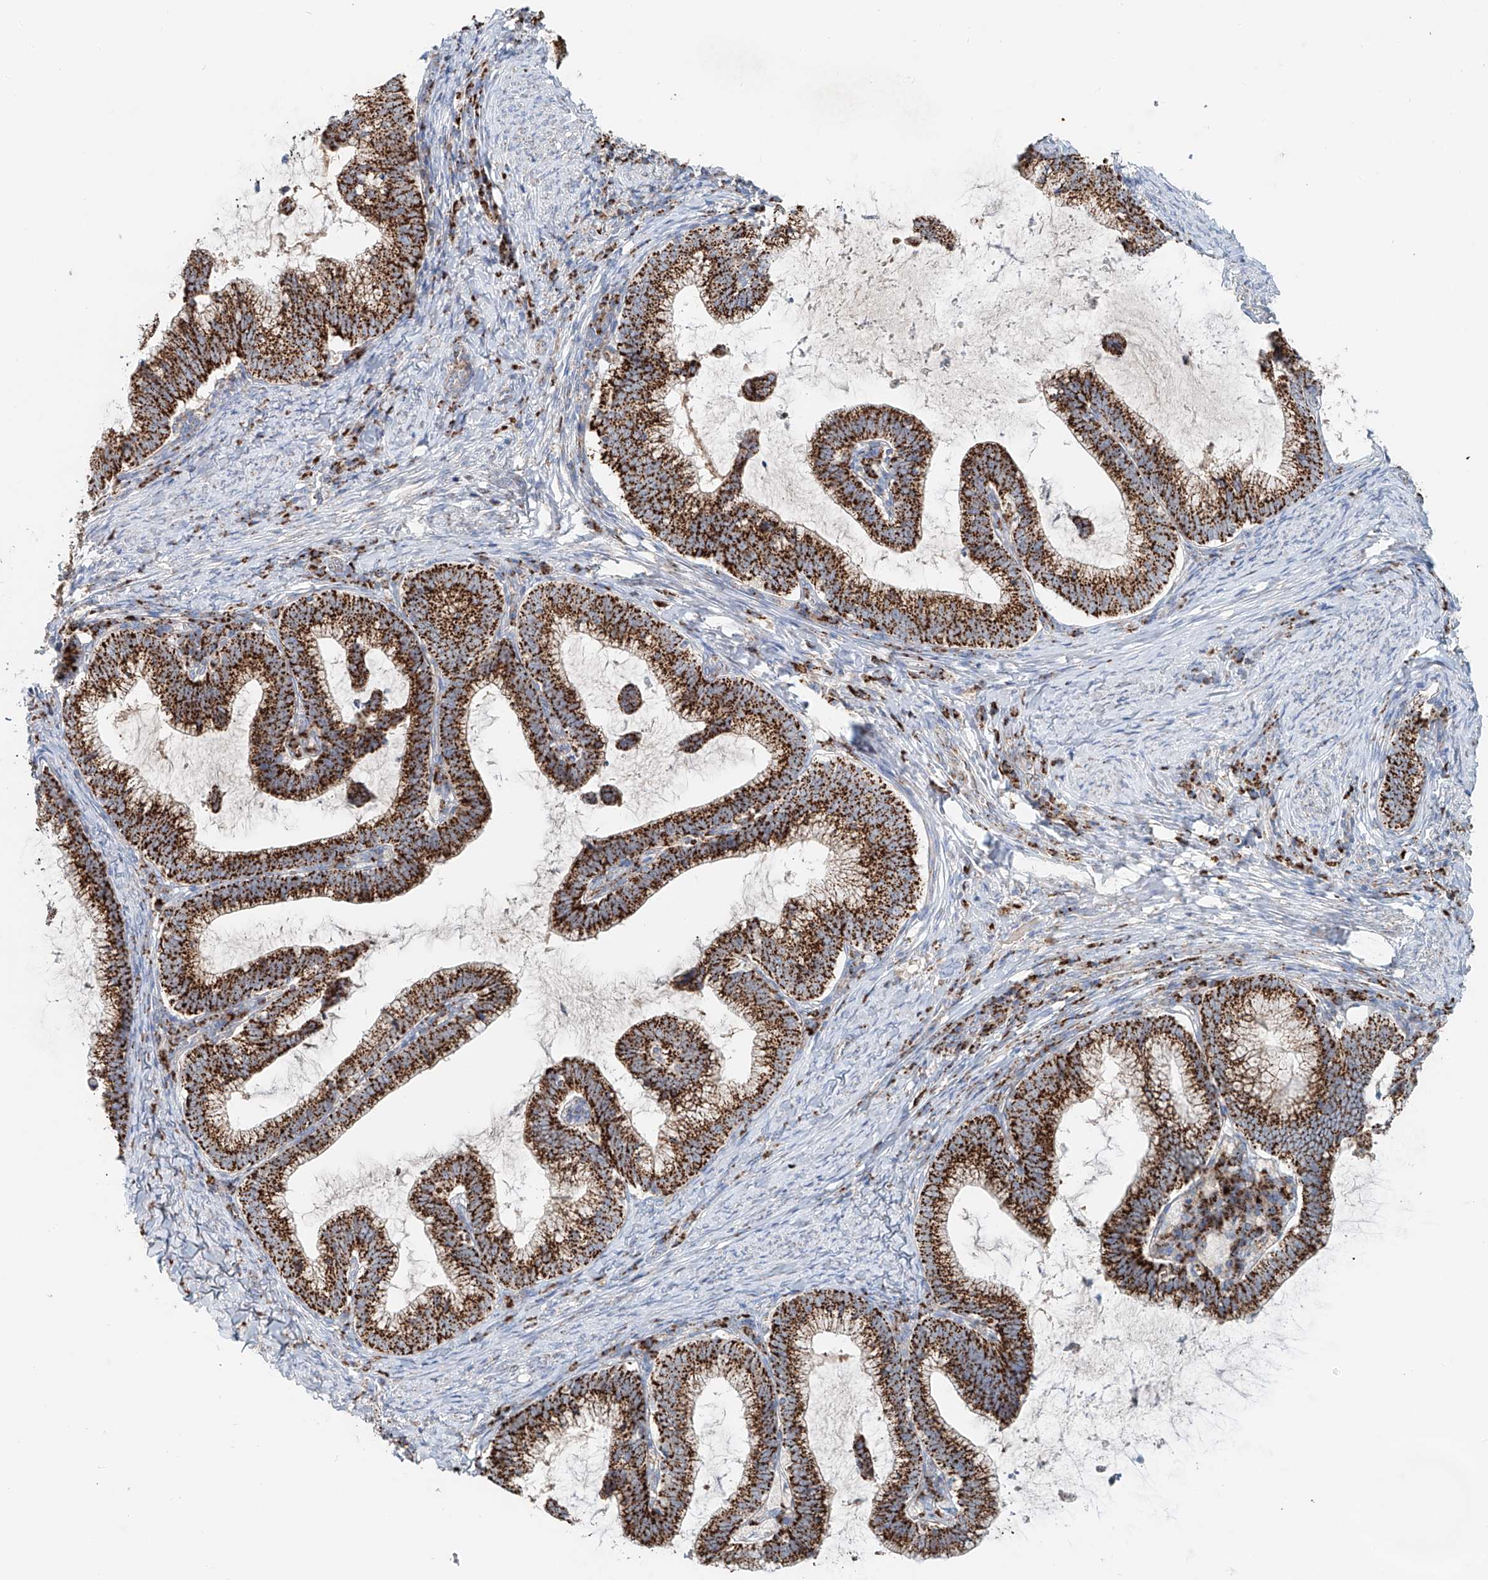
{"staining": {"intensity": "strong", "quantity": ">75%", "location": "cytoplasmic/membranous"}, "tissue": "cervical cancer", "cell_type": "Tumor cells", "image_type": "cancer", "snomed": [{"axis": "morphology", "description": "Adenocarcinoma, NOS"}, {"axis": "topography", "description": "Cervix"}], "caption": "IHC histopathology image of human cervical cancer stained for a protein (brown), which reveals high levels of strong cytoplasmic/membranous expression in about >75% of tumor cells.", "gene": "CARD10", "patient": {"sex": "female", "age": 36}}